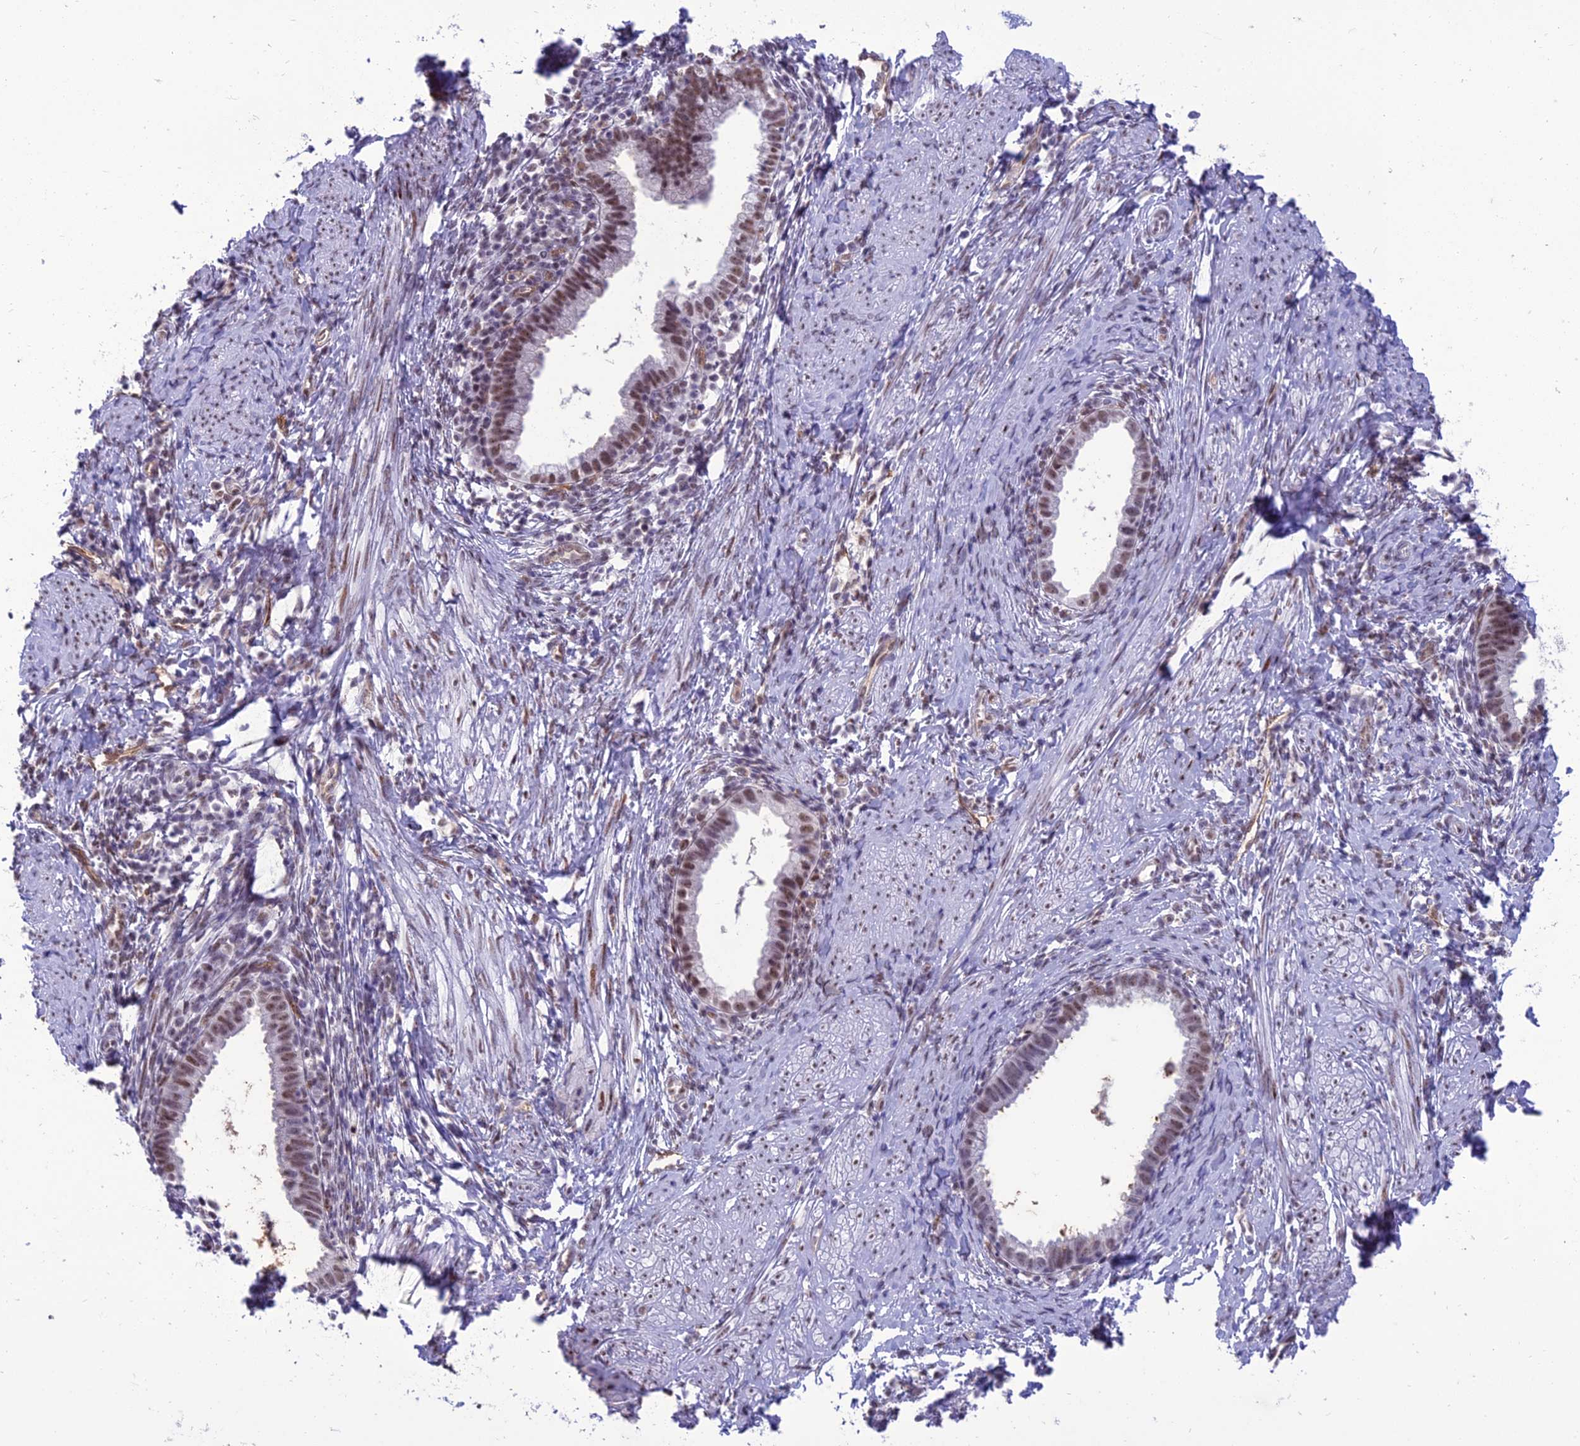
{"staining": {"intensity": "moderate", "quantity": ">75%", "location": "nuclear"}, "tissue": "cervical cancer", "cell_type": "Tumor cells", "image_type": "cancer", "snomed": [{"axis": "morphology", "description": "Adenocarcinoma, NOS"}, {"axis": "topography", "description": "Cervix"}], "caption": "This is a photomicrograph of IHC staining of adenocarcinoma (cervical), which shows moderate expression in the nuclear of tumor cells.", "gene": "RANBP3", "patient": {"sex": "female", "age": 36}}